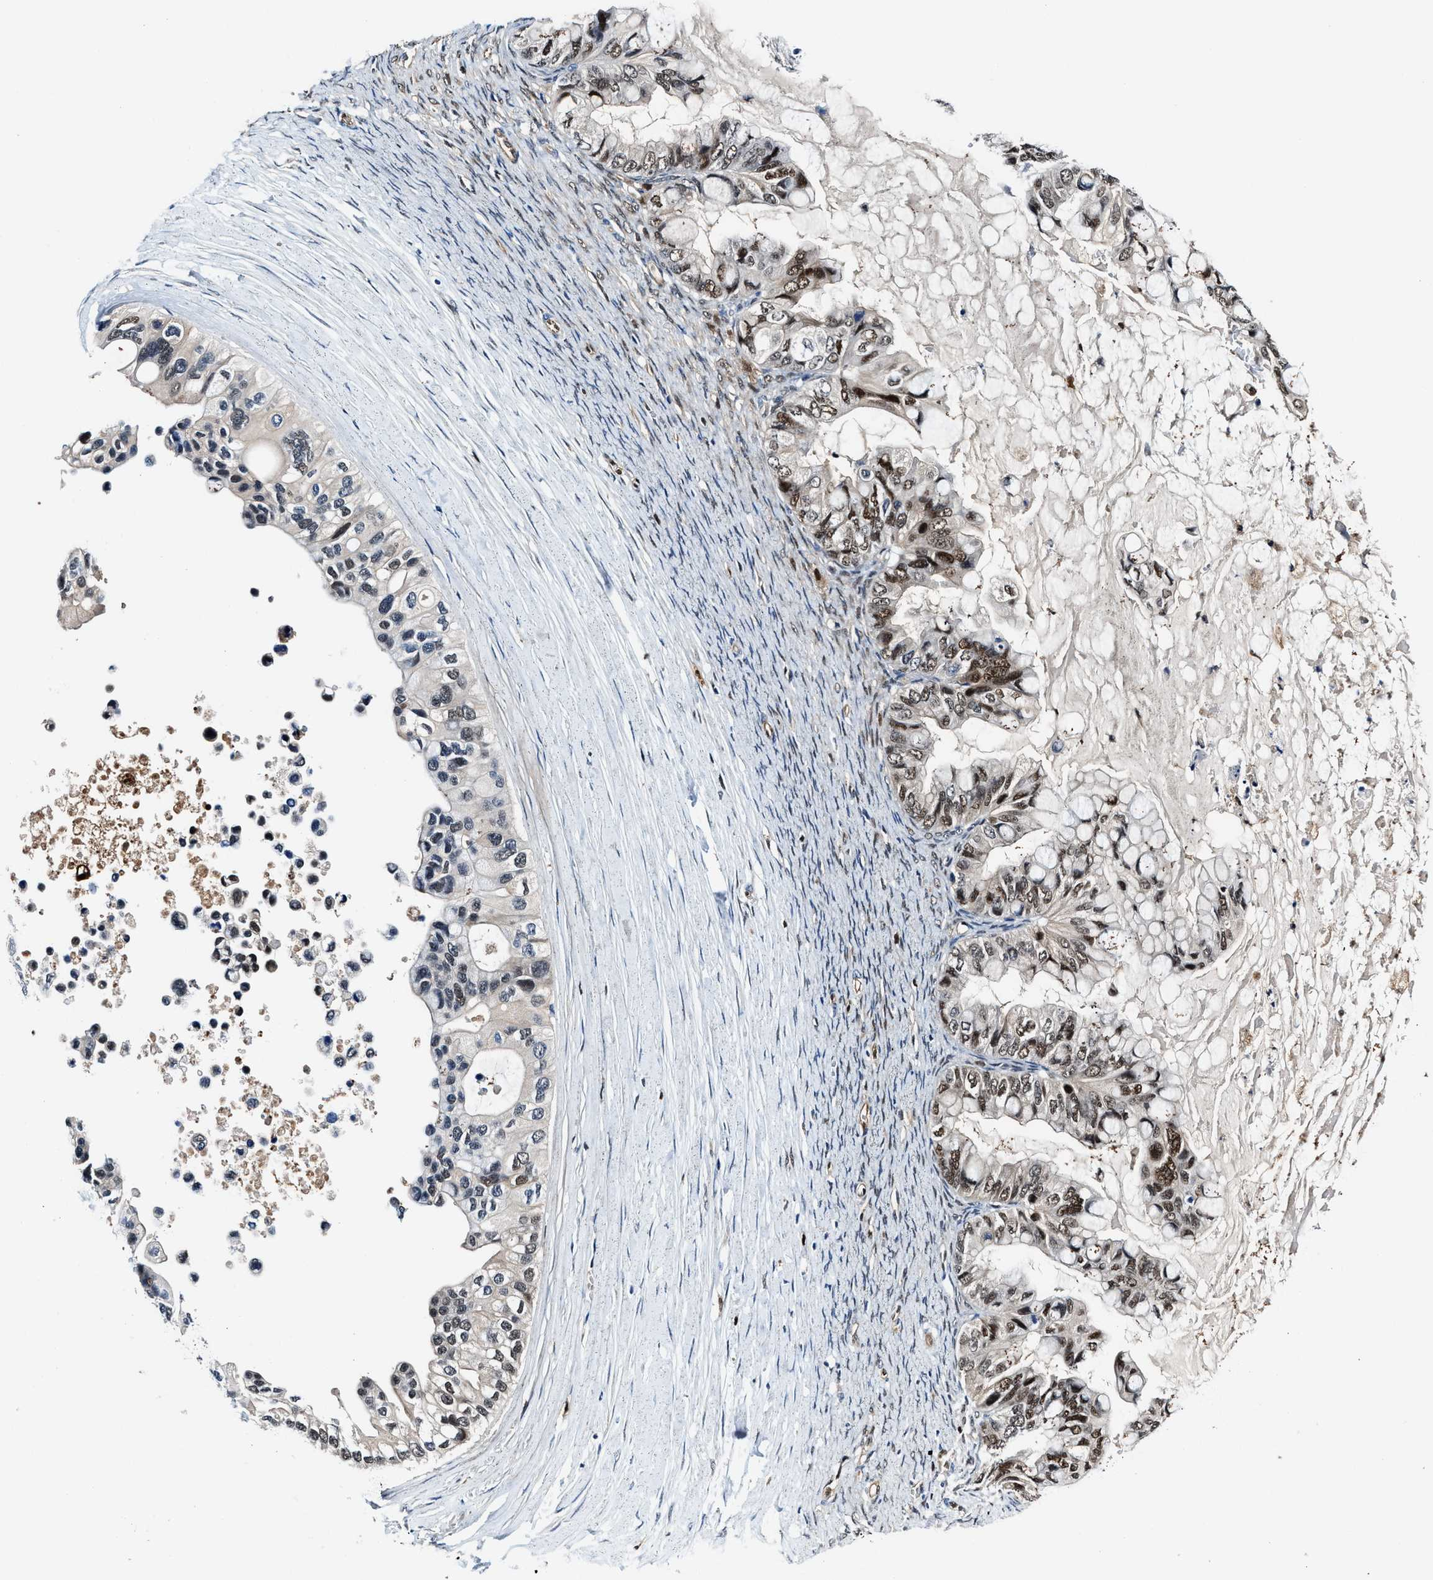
{"staining": {"intensity": "moderate", "quantity": "25%-75%", "location": "nuclear"}, "tissue": "ovarian cancer", "cell_type": "Tumor cells", "image_type": "cancer", "snomed": [{"axis": "morphology", "description": "Cystadenocarcinoma, mucinous, NOS"}, {"axis": "topography", "description": "Ovary"}], "caption": "Ovarian cancer stained with IHC exhibits moderate nuclear expression in approximately 25%-75% of tumor cells.", "gene": "LTA4H", "patient": {"sex": "female", "age": 80}}